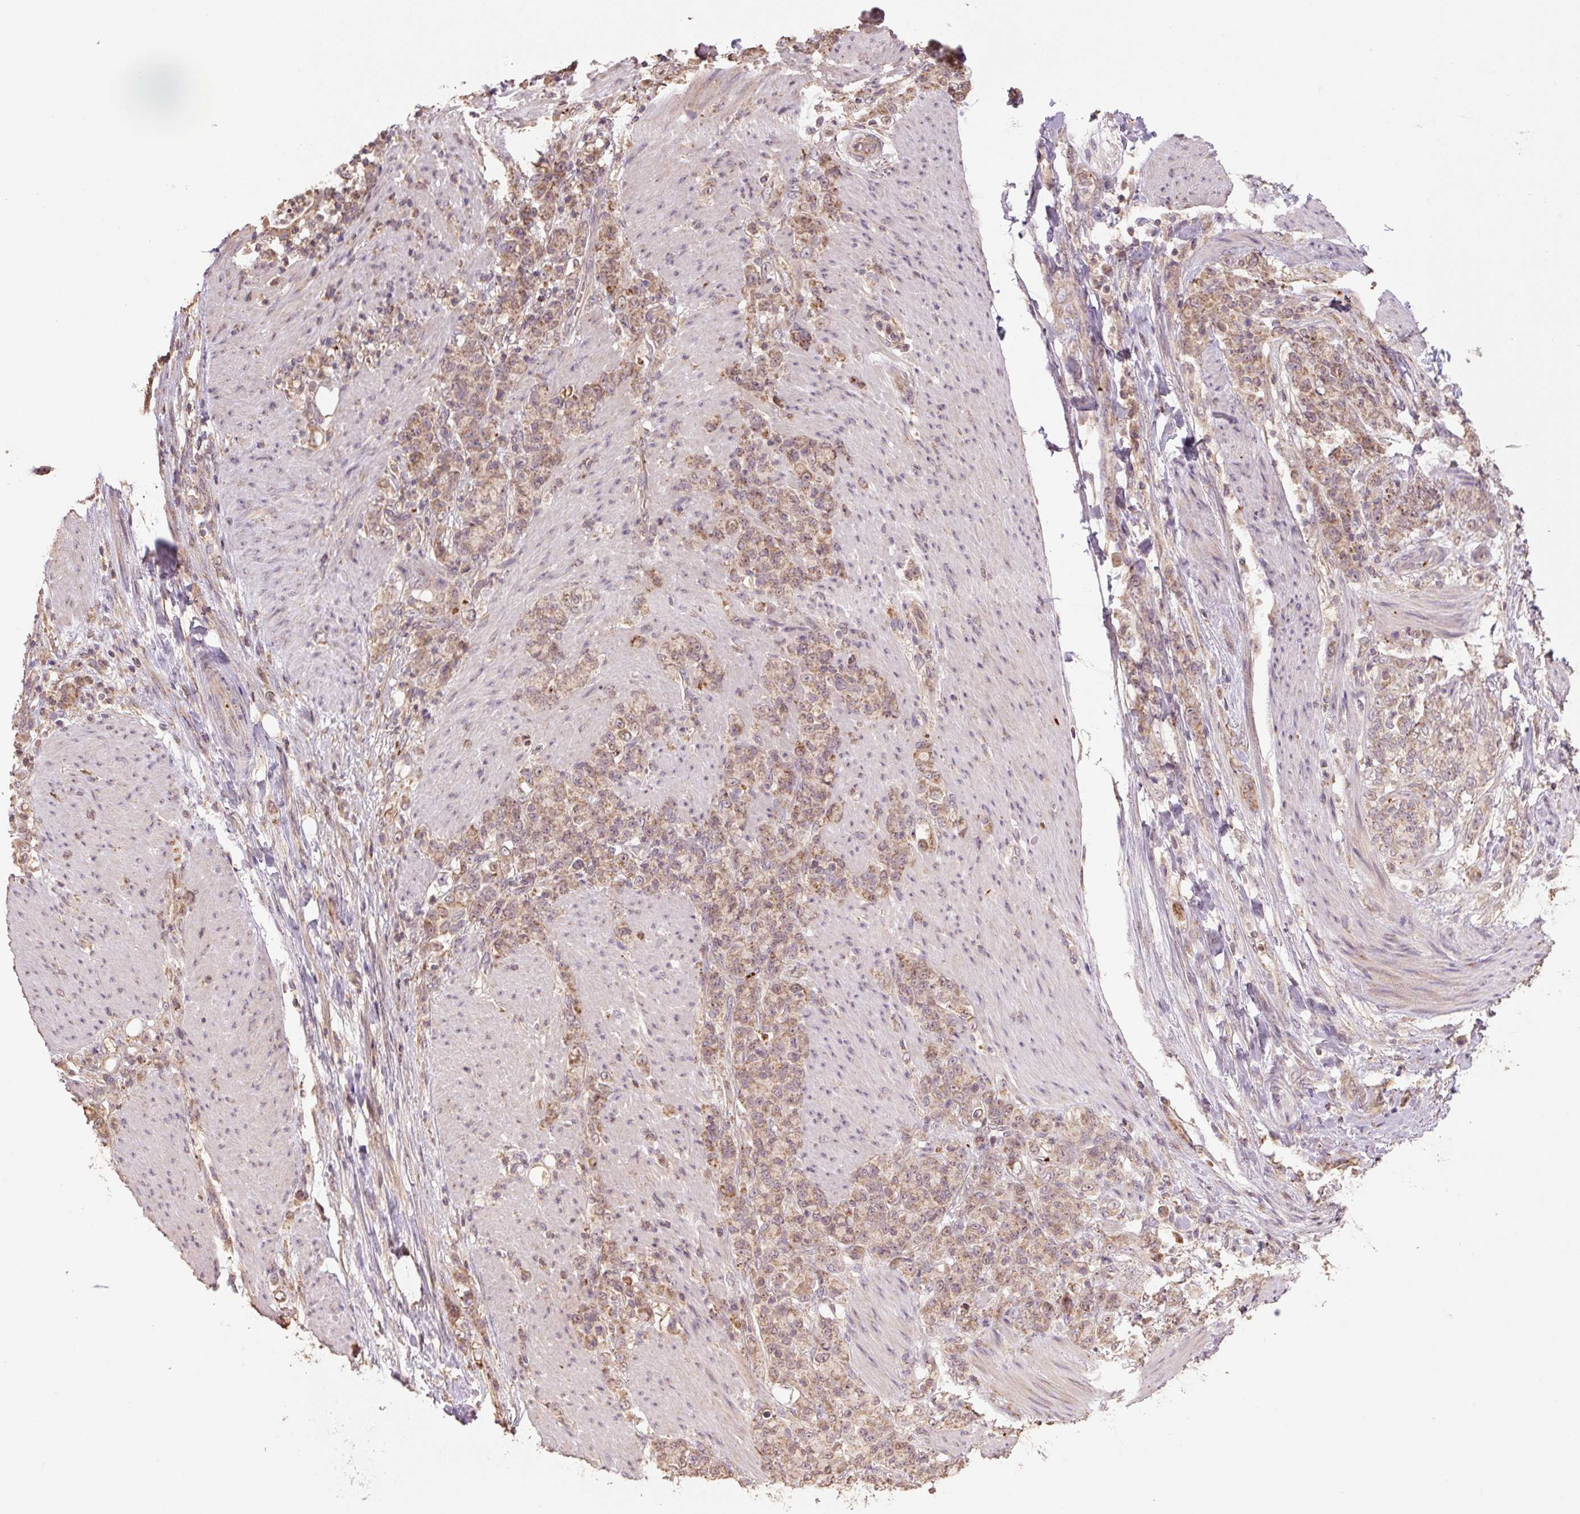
{"staining": {"intensity": "moderate", "quantity": ">75%", "location": "cytoplasmic/membranous"}, "tissue": "stomach cancer", "cell_type": "Tumor cells", "image_type": "cancer", "snomed": [{"axis": "morphology", "description": "Adenocarcinoma, NOS"}, {"axis": "topography", "description": "Stomach"}], "caption": "An image showing moderate cytoplasmic/membranous expression in approximately >75% of tumor cells in stomach adenocarcinoma, as visualized by brown immunohistochemical staining.", "gene": "TMEM160", "patient": {"sex": "female", "age": 79}}